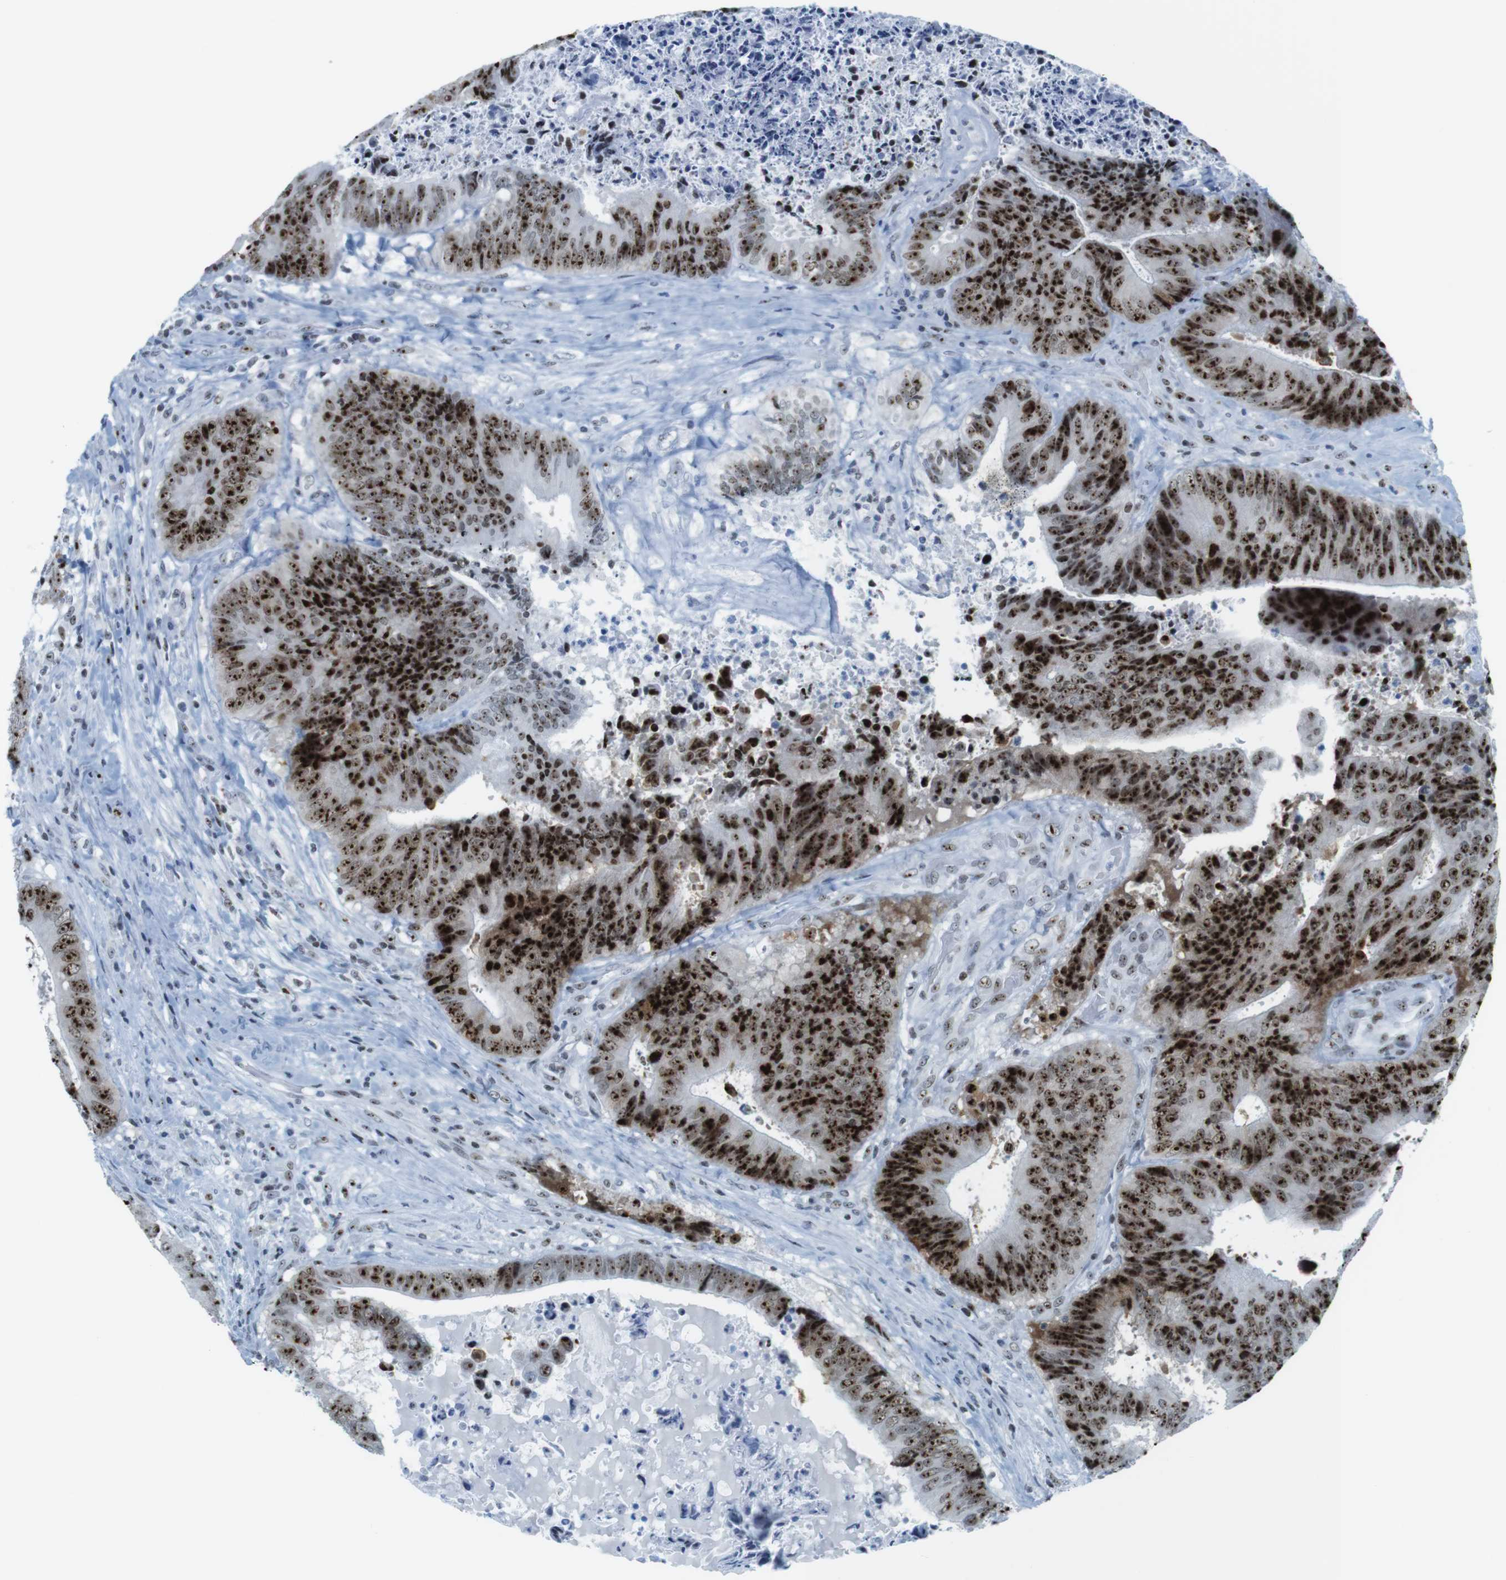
{"staining": {"intensity": "strong", "quantity": ">75%", "location": "nuclear"}, "tissue": "colorectal cancer", "cell_type": "Tumor cells", "image_type": "cancer", "snomed": [{"axis": "morphology", "description": "Adenocarcinoma, NOS"}, {"axis": "topography", "description": "Rectum"}], "caption": "Colorectal adenocarcinoma tissue shows strong nuclear staining in approximately >75% of tumor cells (DAB IHC with brightfield microscopy, high magnification).", "gene": "NIFK", "patient": {"sex": "male", "age": 72}}